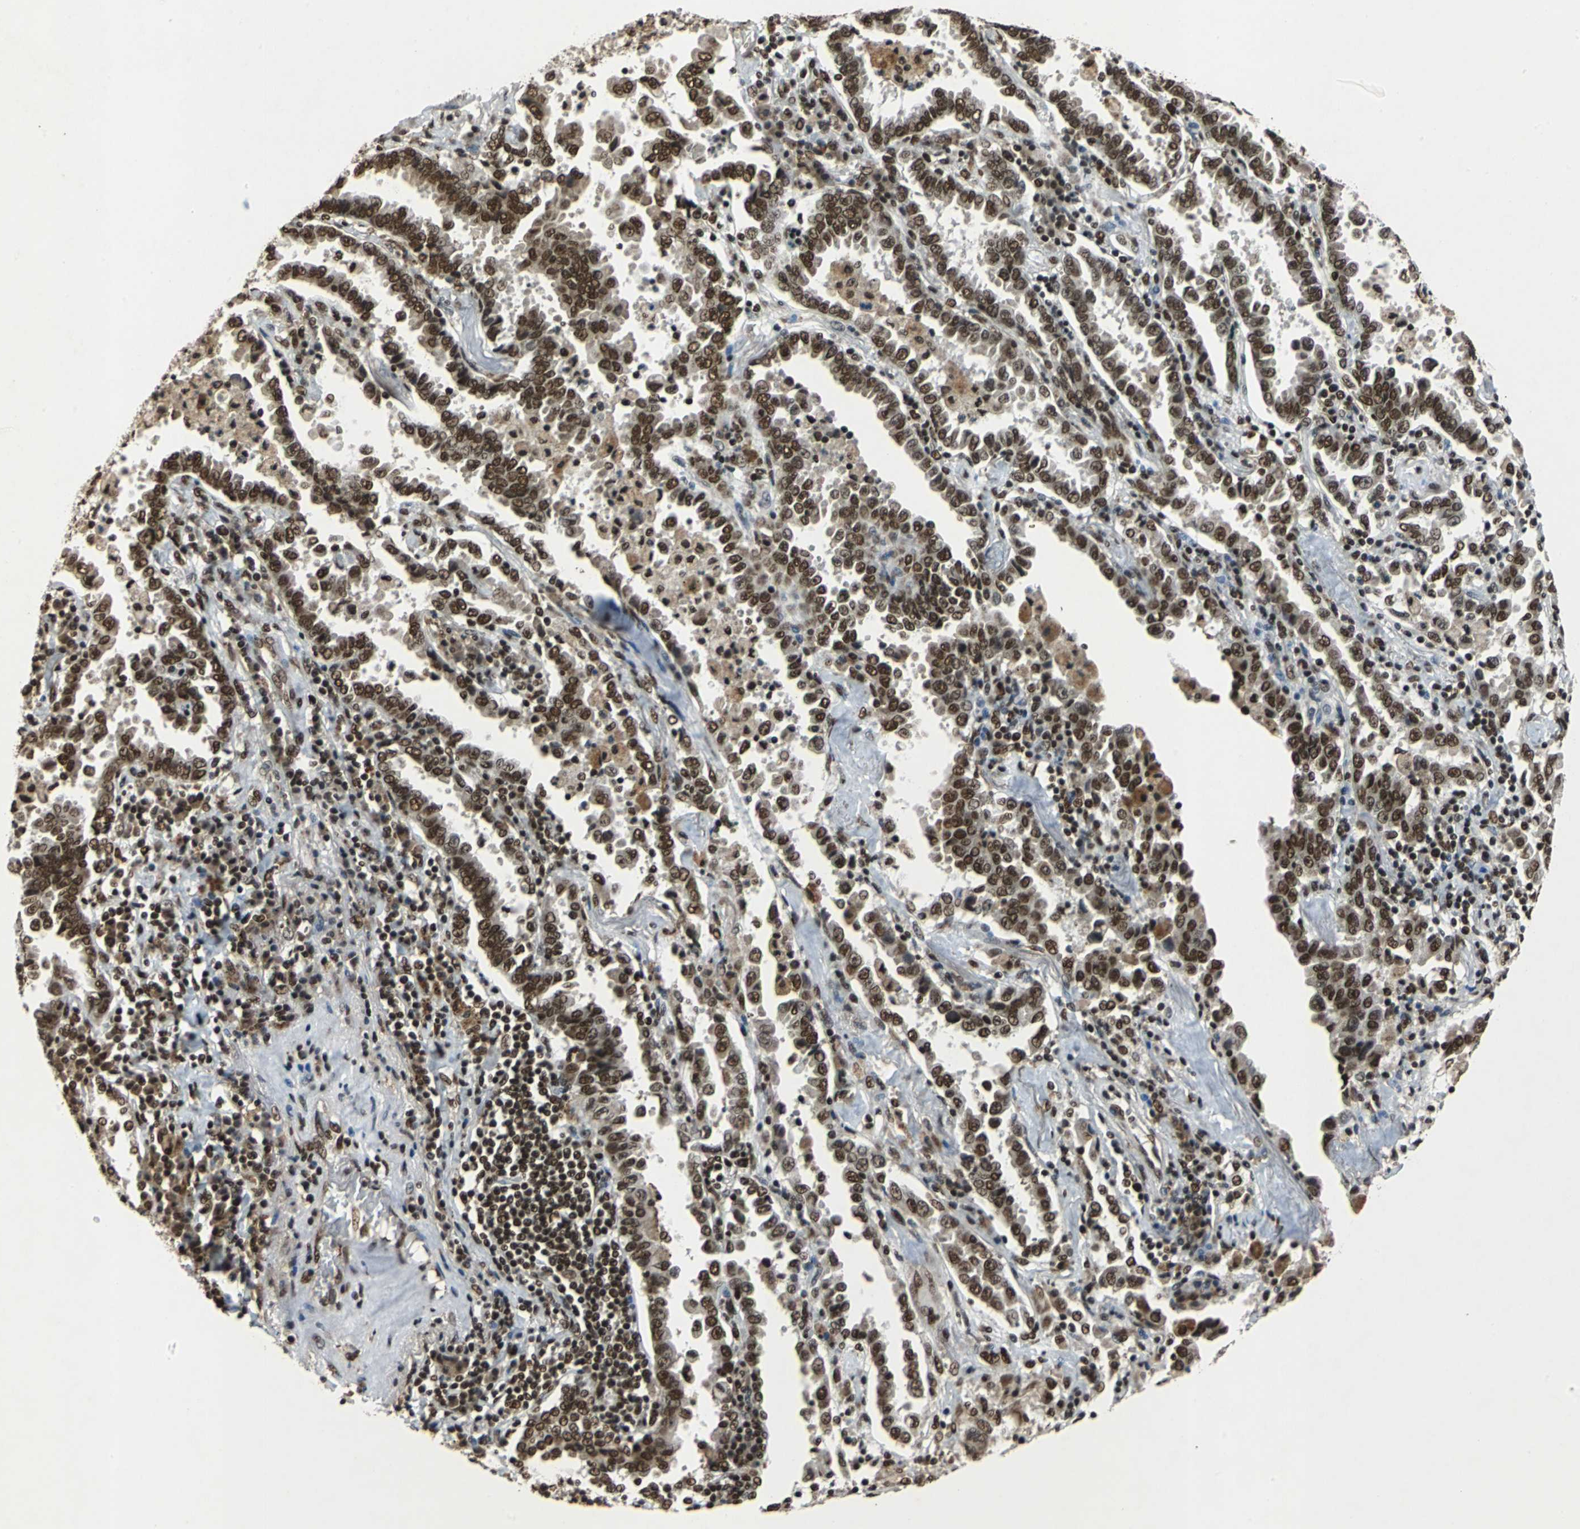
{"staining": {"intensity": "strong", "quantity": ">75%", "location": "nuclear"}, "tissue": "lung cancer", "cell_type": "Tumor cells", "image_type": "cancer", "snomed": [{"axis": "morphology", "description": "Normal tissue, NOS"}, {"axis": "morphology", "description": "Inflammation, NOS"}, {"axis": "morphology", "description": "Adenocarcinoma, NOS"}, {"axis": "topography", "description": "Lung"}], "caption": "About >75% of tumor cells in human lung cancer display strong nuclear protein positivity as visualized by brown immunohistochemical staining.", "gene": "MTA2", "patient": {"sex": "female", "age": 64}}